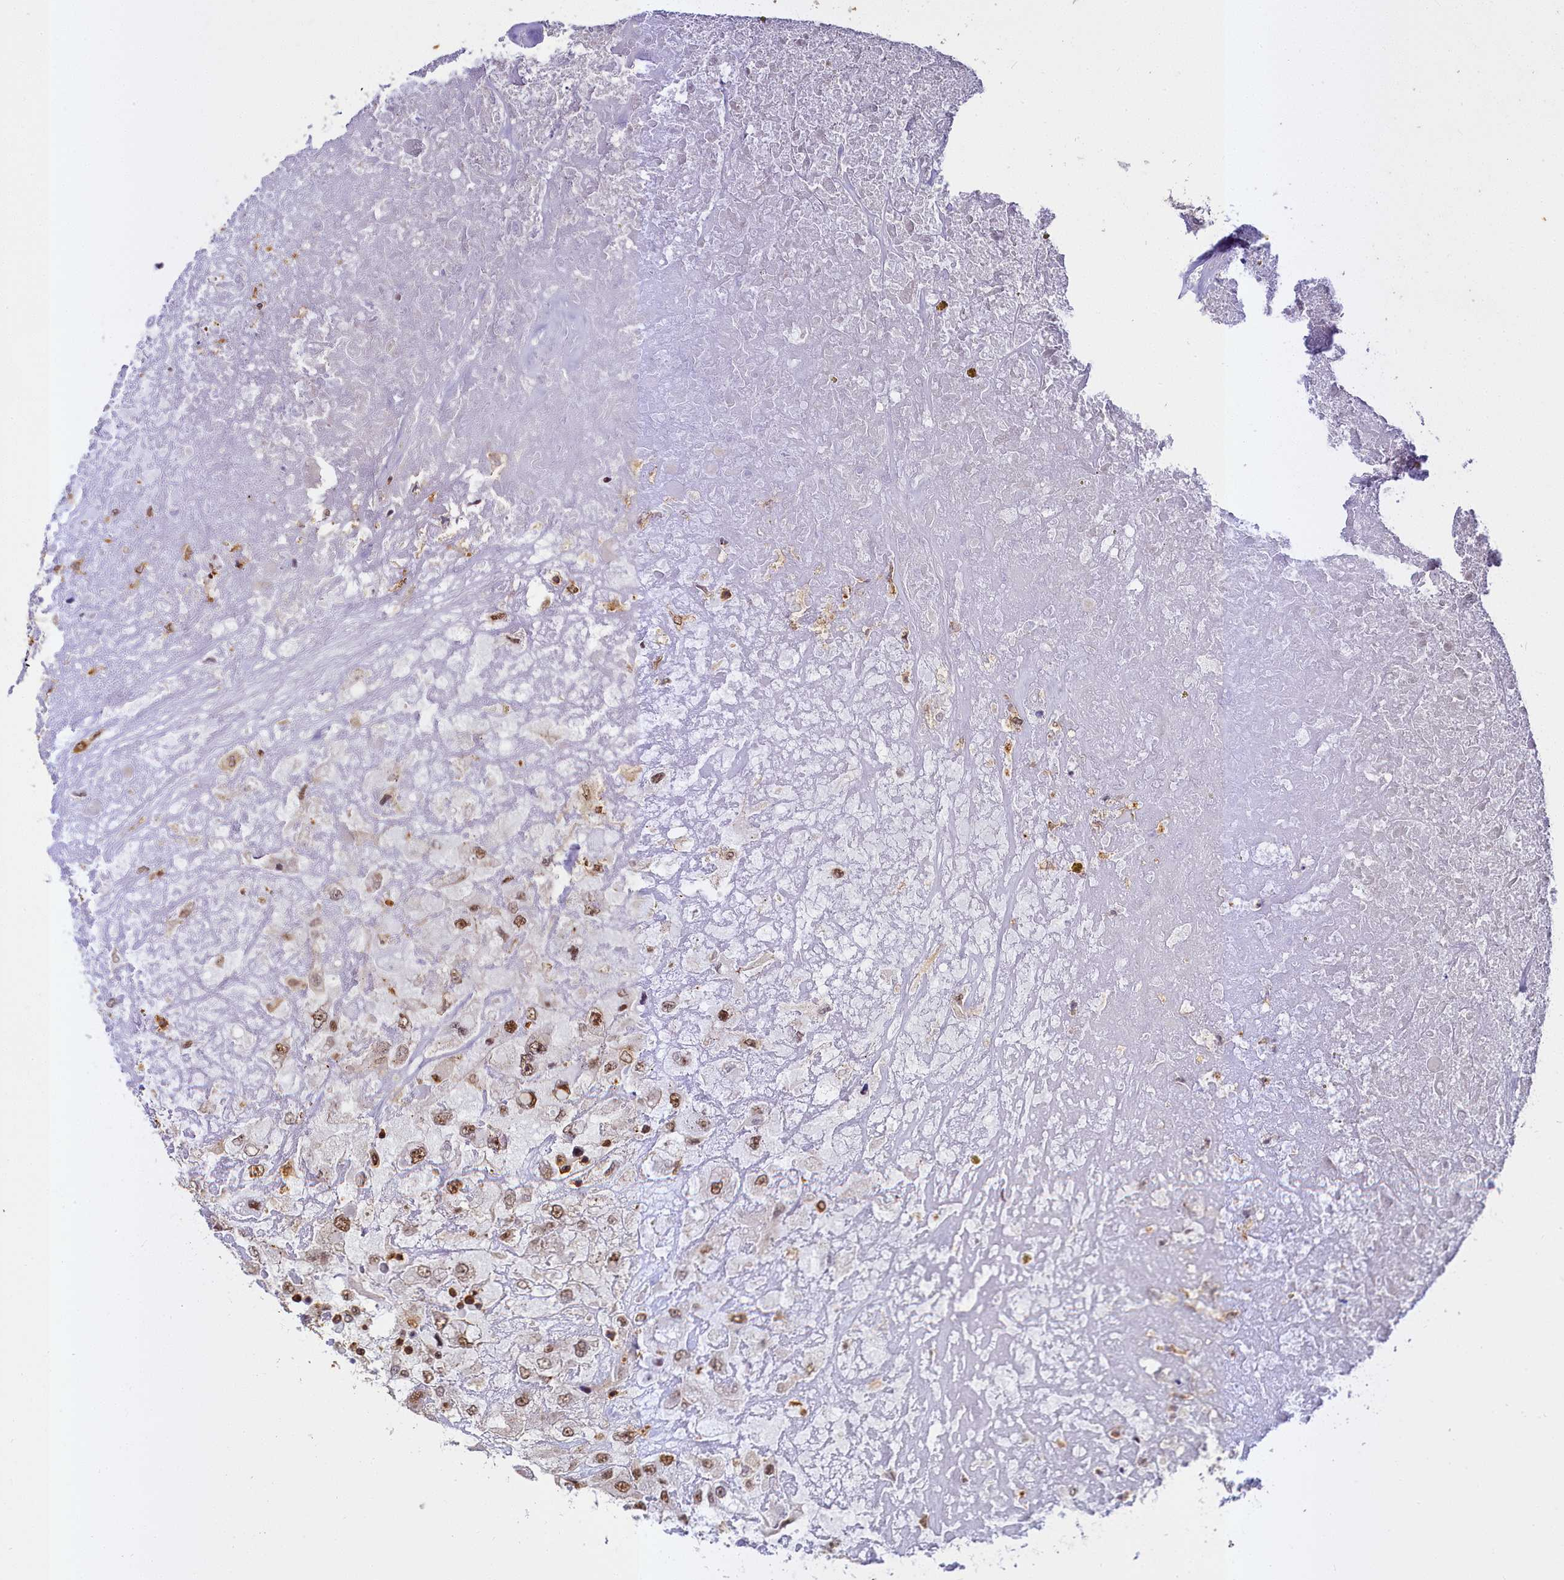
{"staining": {"intensity": "moderate", "quantity": ">75%", "location": "nuclear"}, "tissue": "renal cancer", "cell_type": "Tumor cells", "image_type": "cancer", "snomed": [{"axis": "morphology", "description": "Adenocarcinoma, NOS"}, {"axis": "topography", "description": "Kidney"}], "caption": "Protein staining of renal cancer tissue shows moderate nuclear expression in about >75% of tumor cells.", "gene": "PPP4C", "patient": {"sex": "female", "age": 52}}